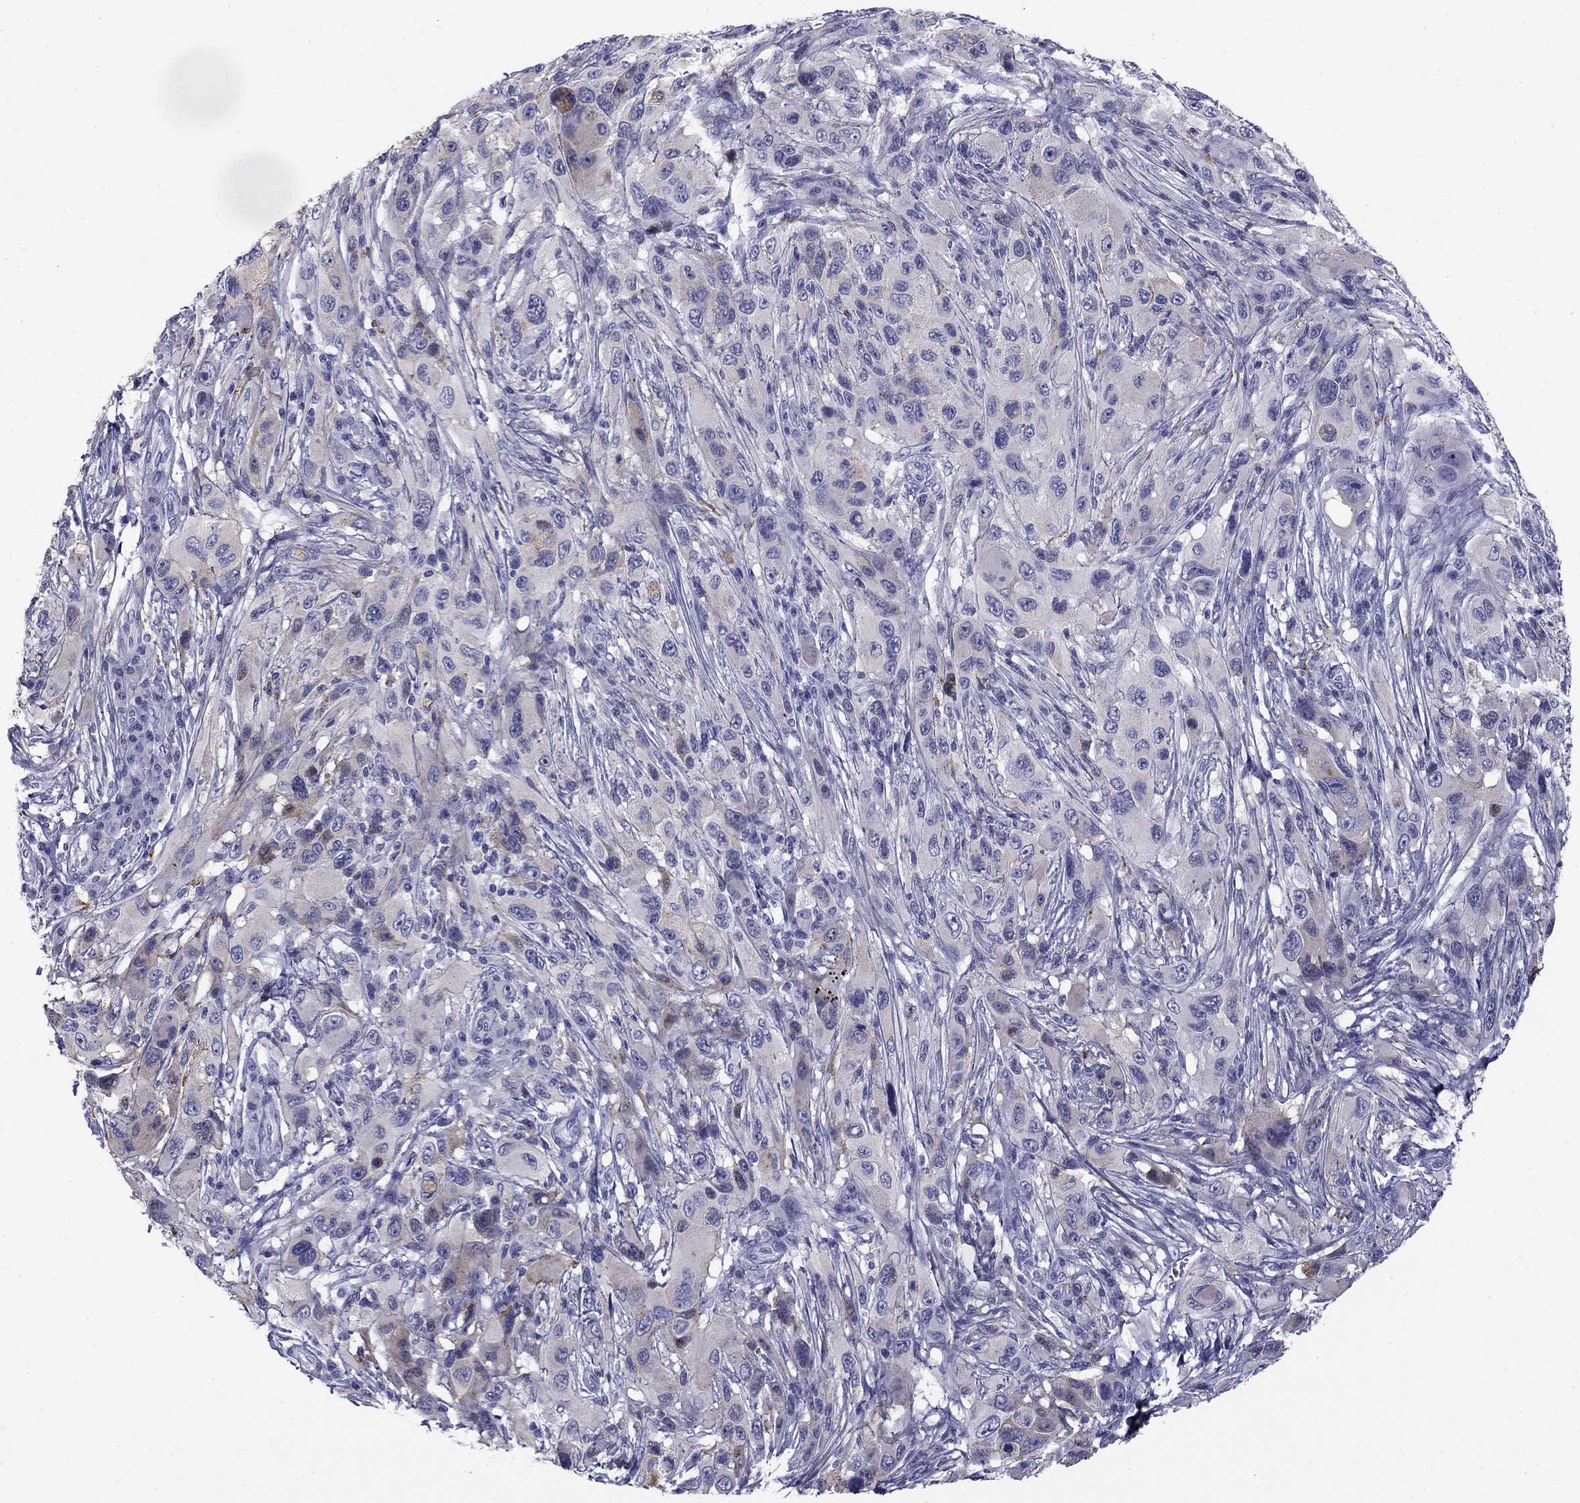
{"staining": {"intensity": "weak", "quantity": "<25%", "location": "cytoplasmic/membranous"}, "tissue": "melanoma", "cell_type": "Tumor cells", "image_type": "cancer", "snomed": [{"axis": "morphology", "description": "Malignant melanoma, NOS"}, {"axis": "topography", "description": "Skin"}], "caption": "There is no significant positivity in tumor cells of melanoma.", "gene": "CLPSL2", "patient": {"sex": "male", "age": 53}}